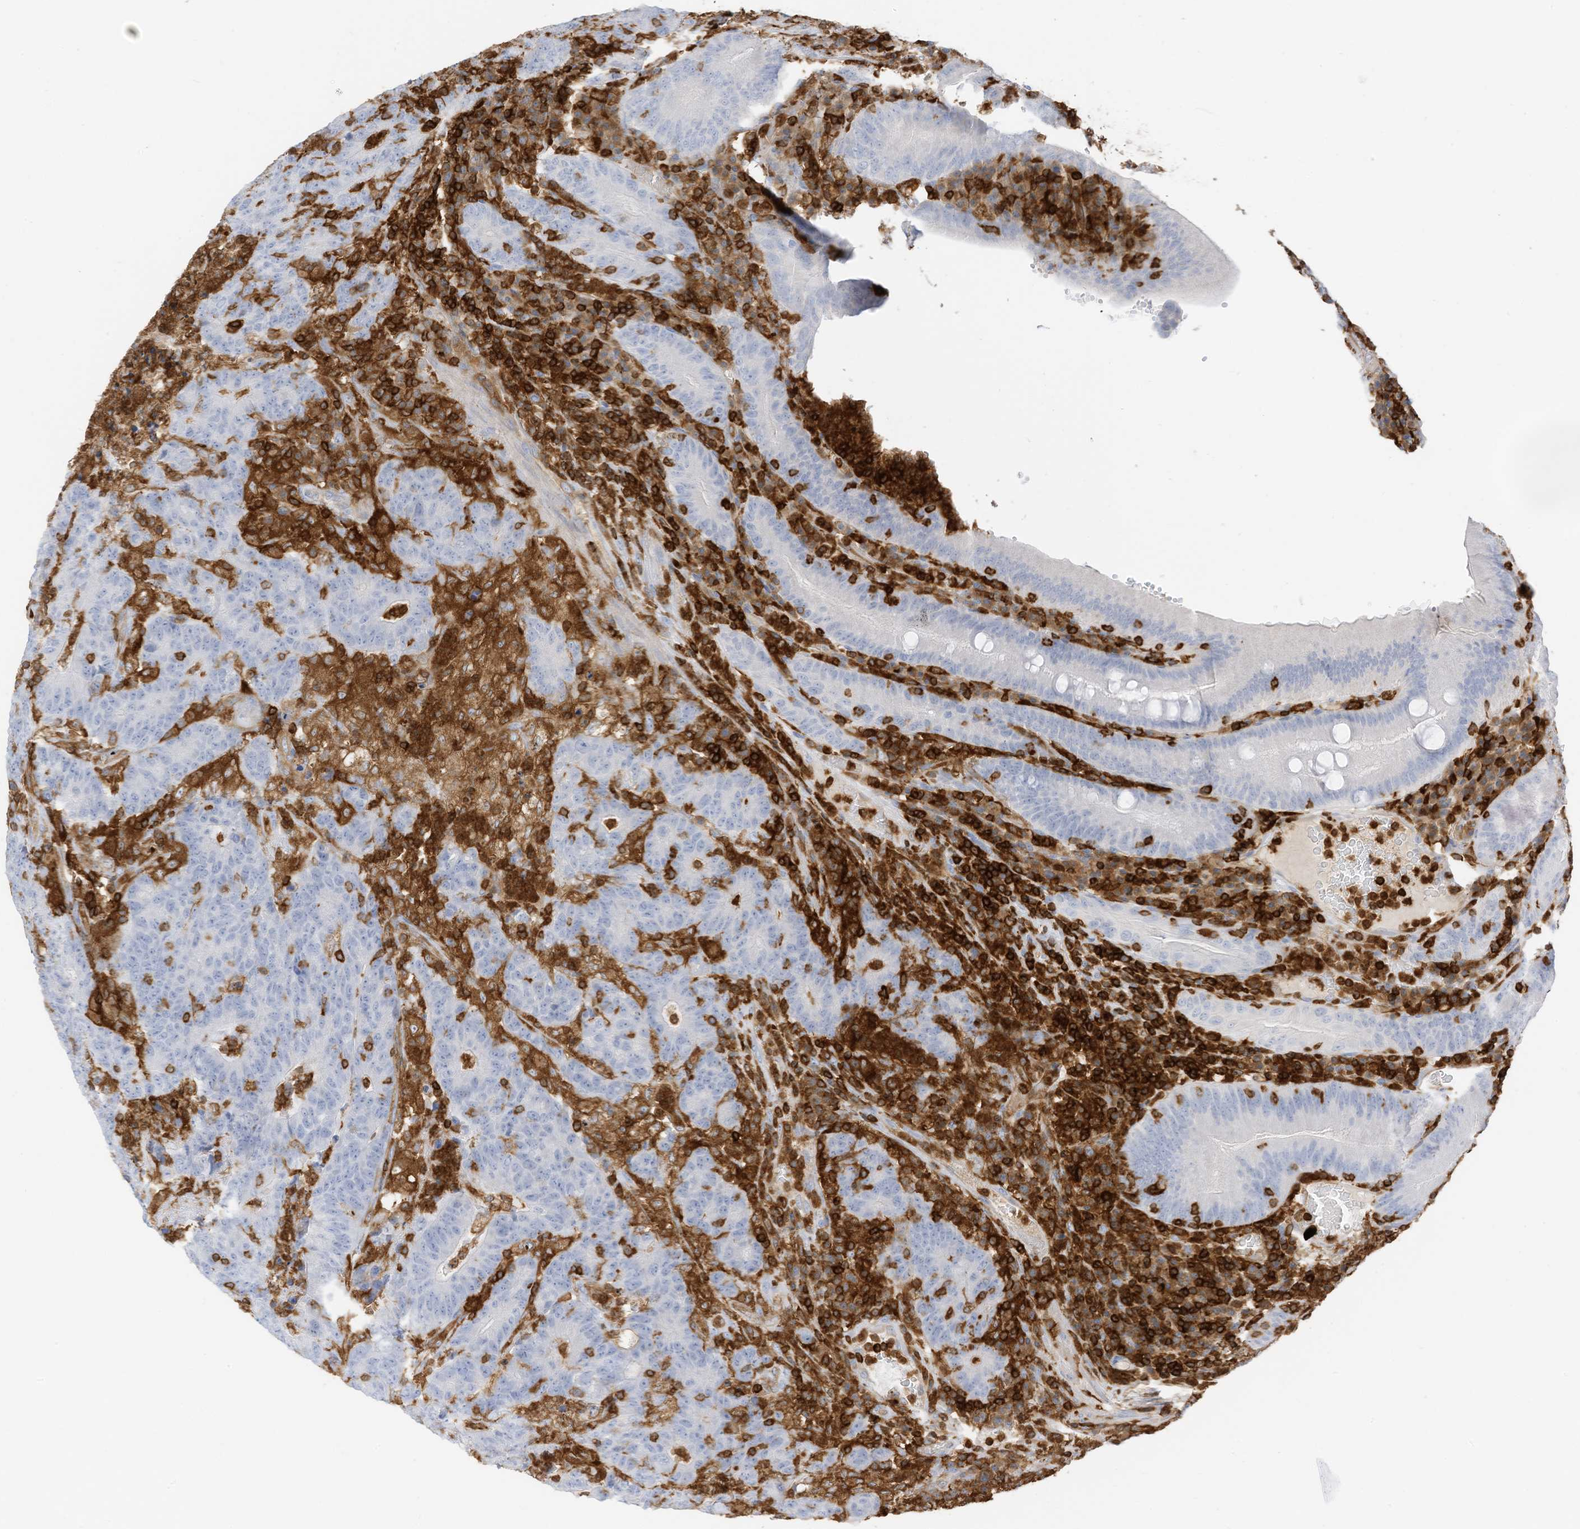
{"staining": {"intensity": "negative", "quantity": "none", "location": "none"}, "tissue": "colorectal cancer", "cell_type": "Tumor cells", "image_type": "cancer", "snomed": [{"axis": "morphology", "description": "Normal tissue, NOS"}, {"axis": "morphology", "description": "Adenocarcinoma, NOS"}, {"axis": "topography", "description": "Colon"}], "caption": "Photomicrograph shows no protein expression in tumor cells of colorectal cancer tissue.", "gene": "ARHGAP25", "patient": {"sex": "female", "age": 75}}